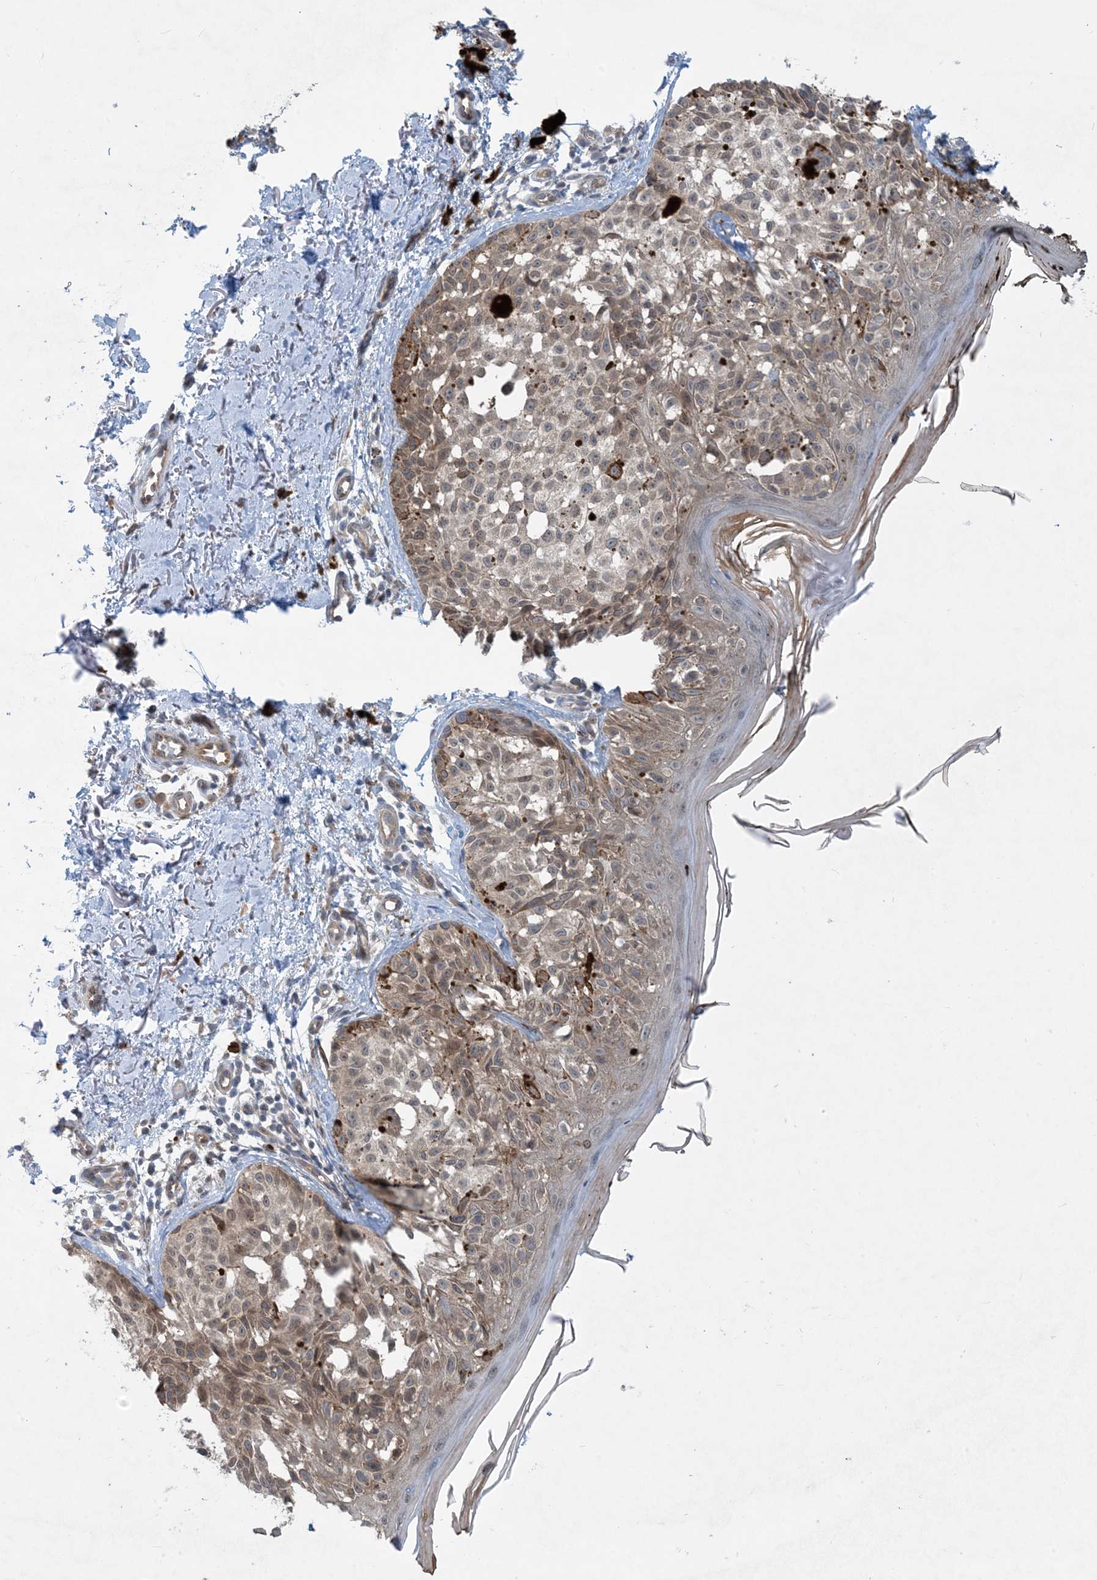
{"staining": {"intensity": "weak", "quantity": "25%-75%", "location": "nuclear"}, "tissue": "melanoma", "cell_type": "Tumor cells", "image_type": "cancer", "snomed": [{"axis": "morphology", "description": "Malignant melanoma, NOS"}, {"axis": "topography", "description": "Skin"}], "caption": "DAB (3,3'-diaminobenzidine) immunohistochemical staining of human melanoma reveals weak nuclear protein staining in about 25%-75% of tumor cells. The staining is performed using DAB brown chromogen to label protein expression. The nuclei are counter-stained blue using hematoxylin.", "gene": "PHOSPHO2", "patient": {"sex": "female", "age": 50}}